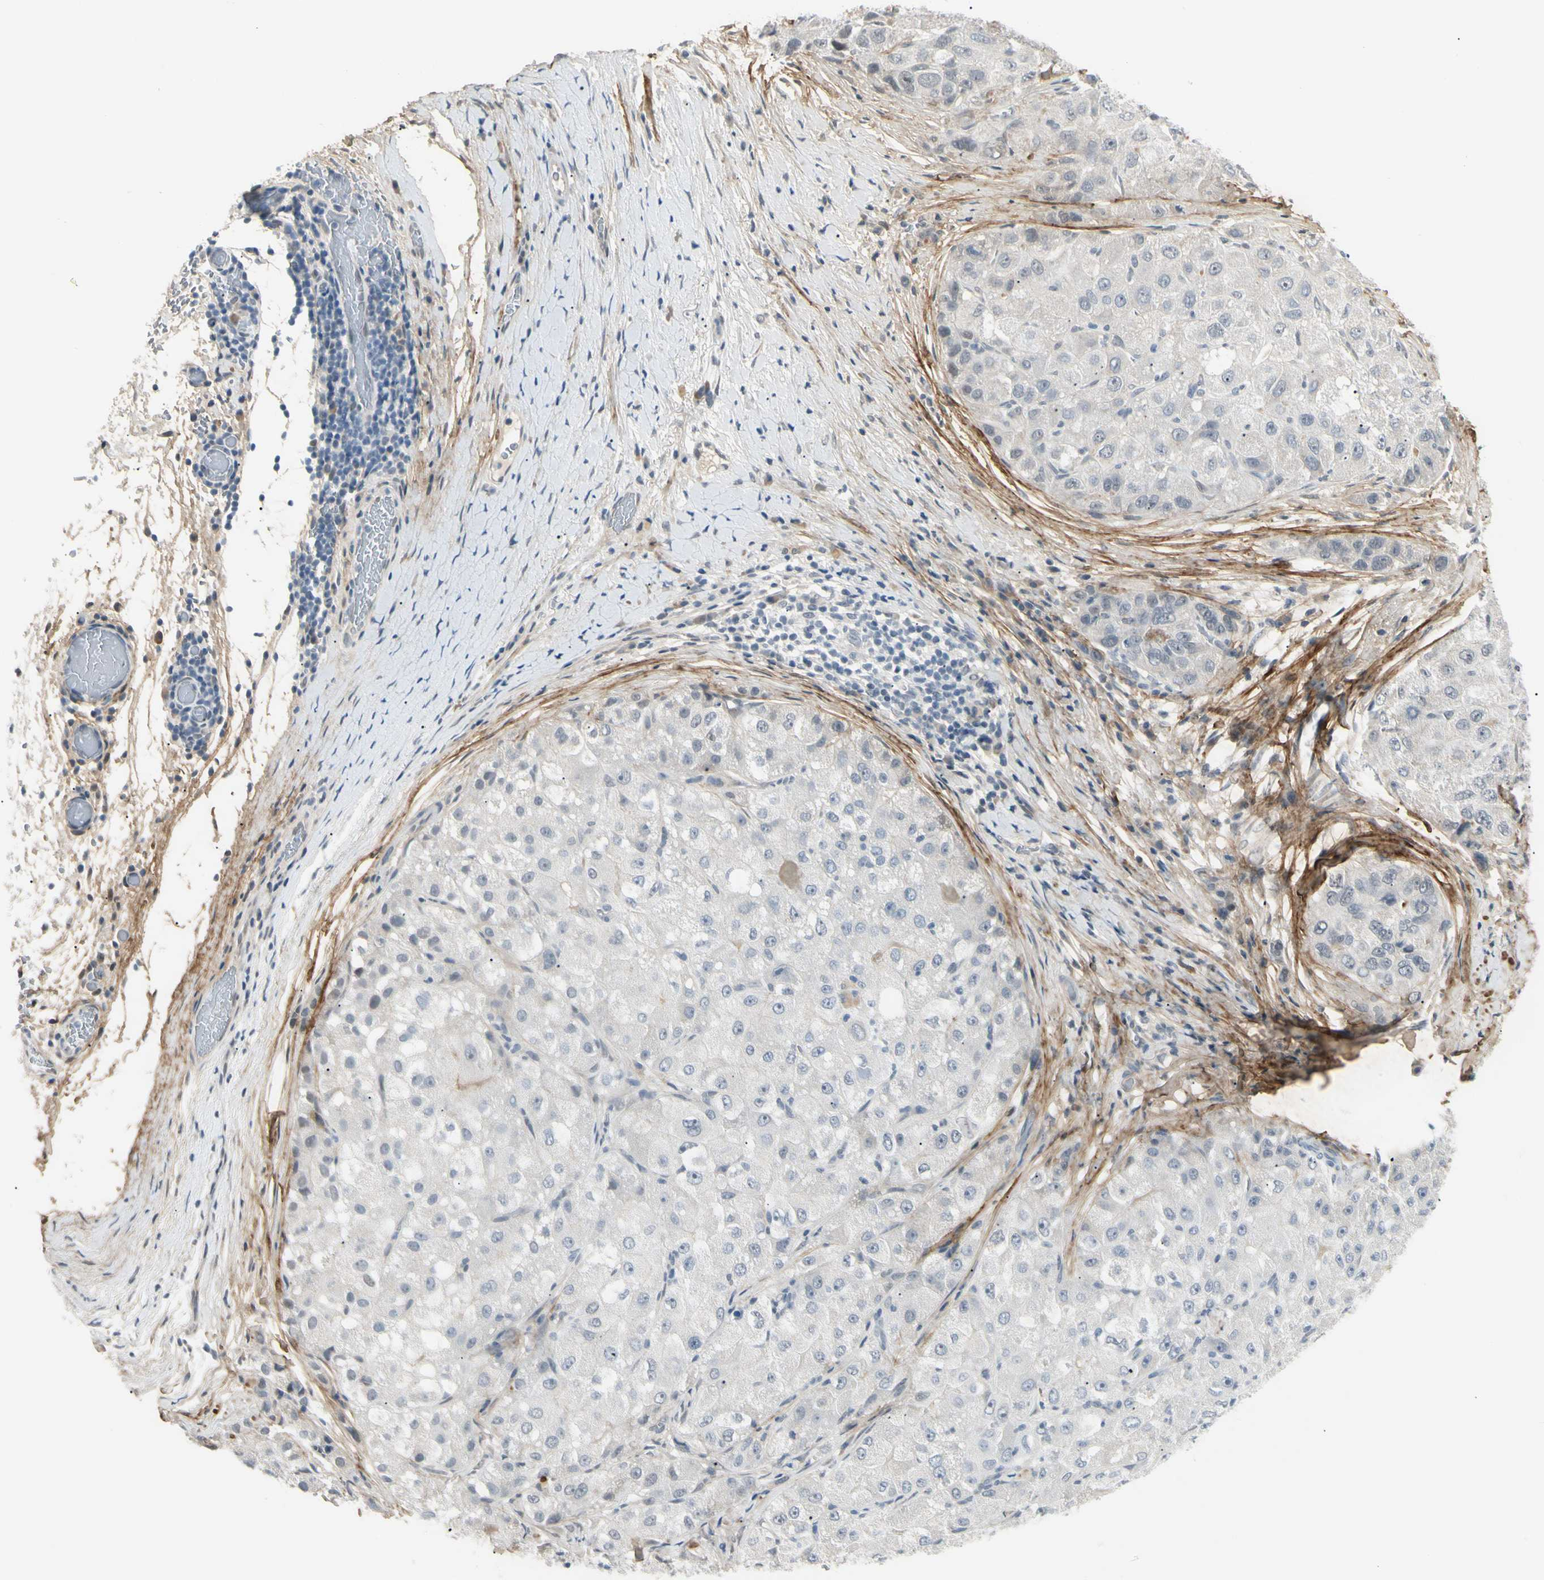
{"staining": {"intensity": "negative", "quantity": "none", "location": "none"}, "tissue": "liver cancer", "cell_type": "Tumor cells", "image_type": "cancer", "snomed": [{"axis": "morphology", "description": "Carcinoma, Hepatocellular, NOS"}, {"axis": "topography", "description": "Liver"}], "caption": "IHC image of liver cancer (hepatocellular carcinoma) stained for a protein (brown), which reveals no expression in tumor cells.", "gene": "ASPN", "patient": {"sex": "male", "age": 80}}